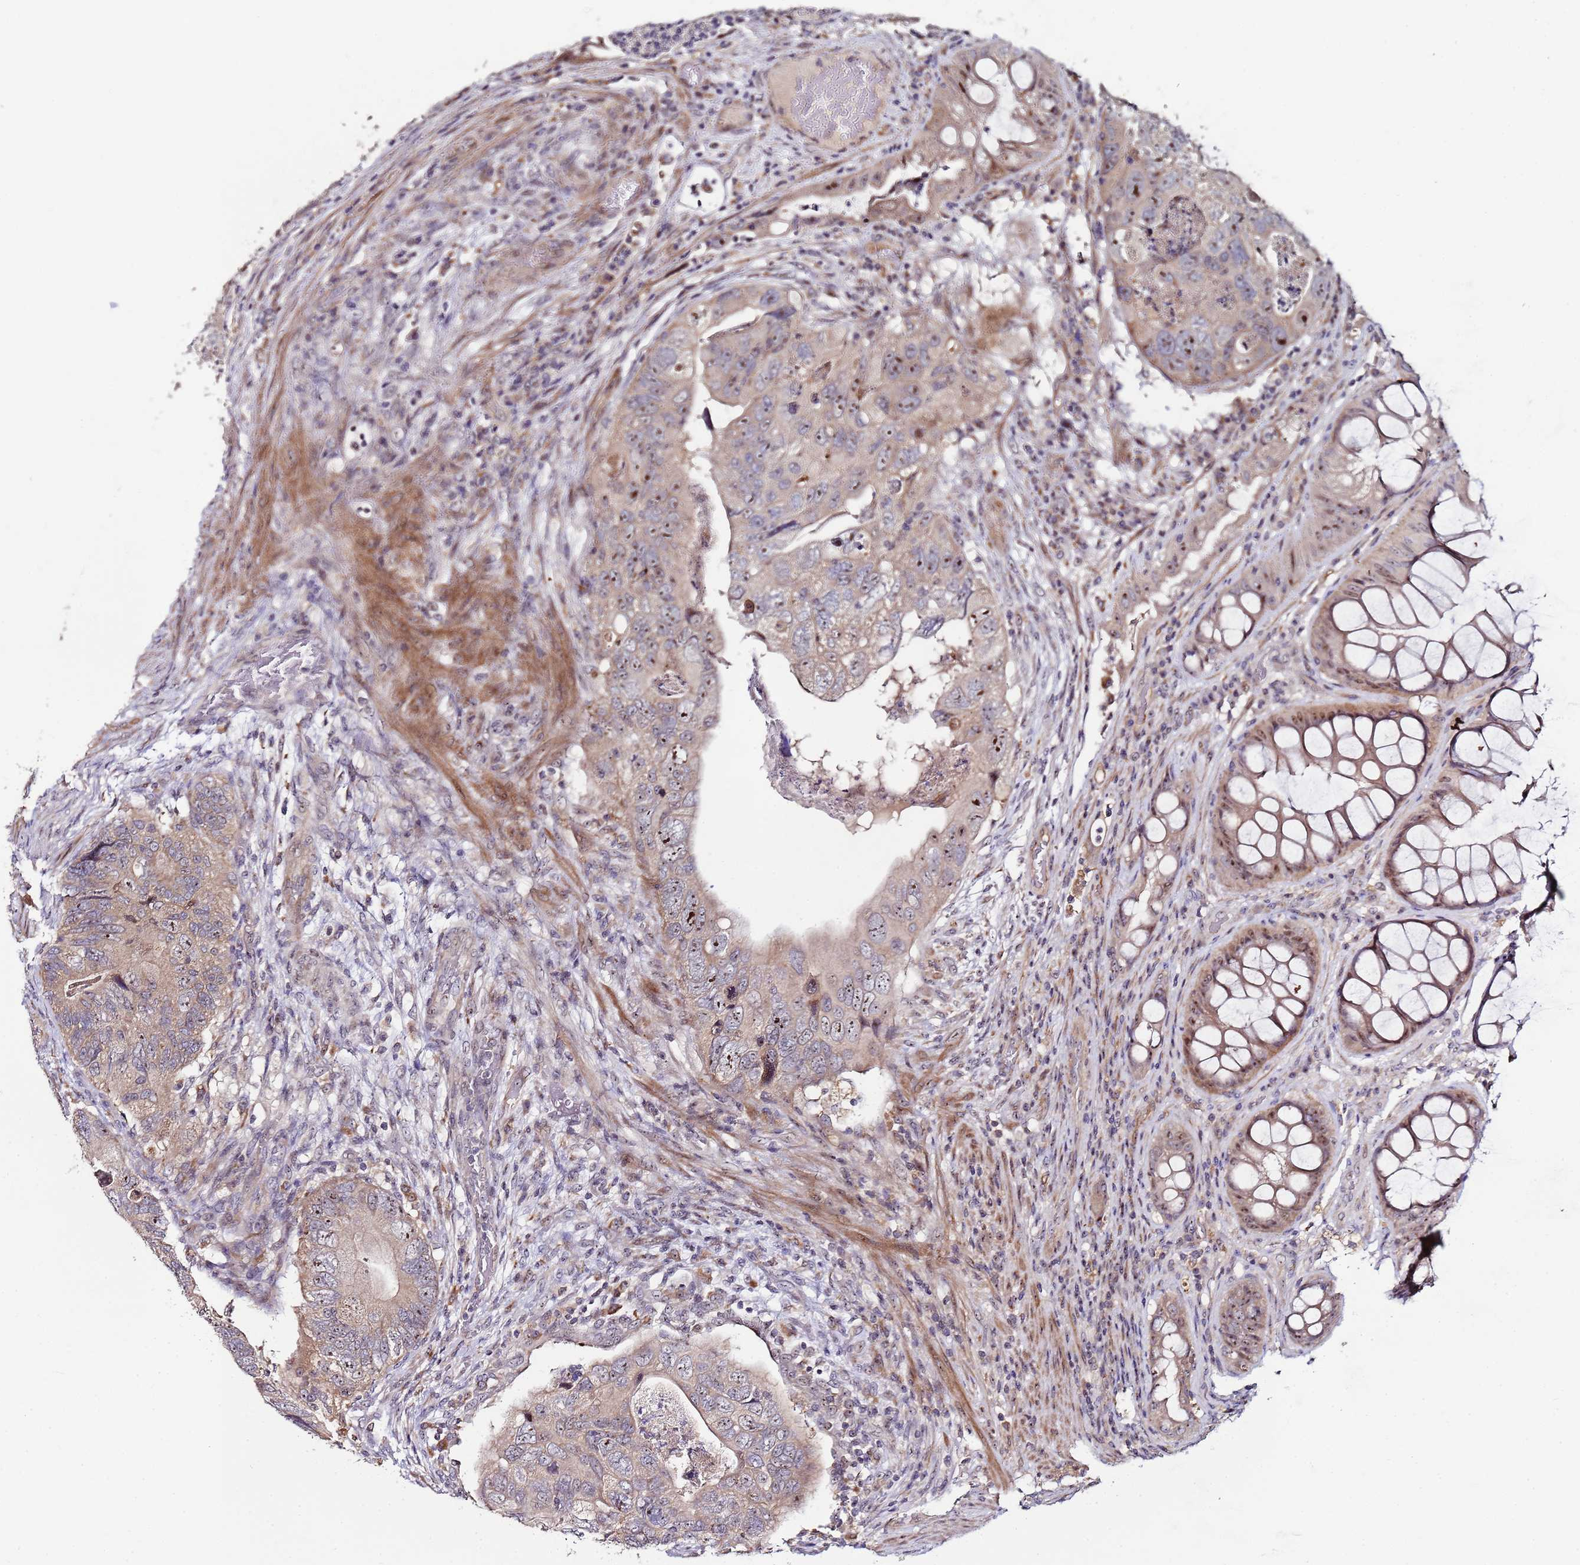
{"staining": {"intensity": "moderate", "quantity": "25%-75%", "location": "nuclear"}, "tissue": "colorectal cancer", "cell_type": "Tumor cells", "image_type": "cancer", "snomed": [{"axis": "morphology", "description": "Adenocarcinoma, NOS"}, {"axis": "topography", "description": "Rectum"}], "caption": "Human colorectal cancer stained for a protein (brown) demonstrates moderate nuclear positive staining in approximately 25%-75% of tumor cells.", "gene": "KRI1", "patient": {"sex": "male", "age": 63}}